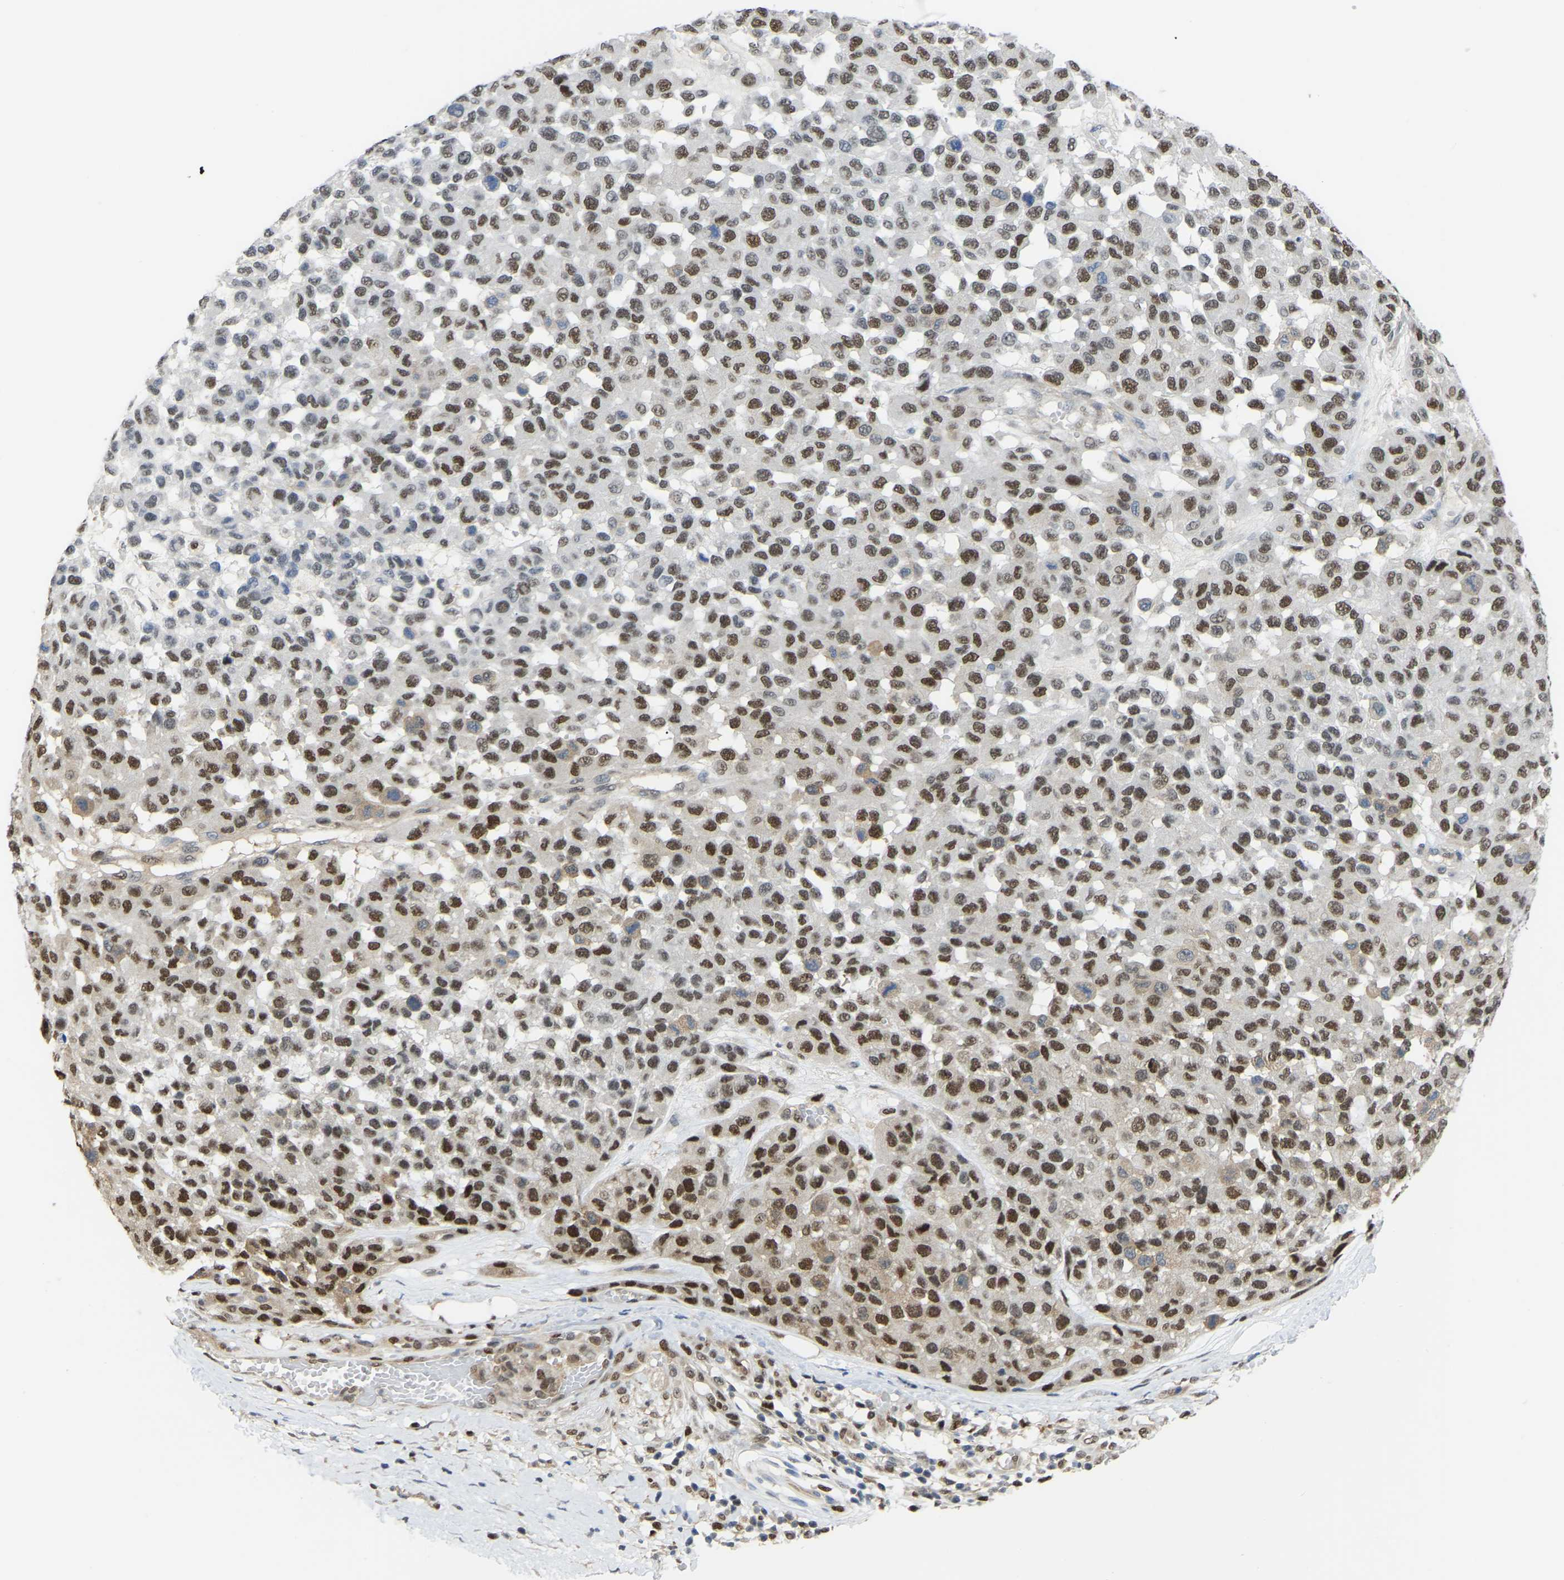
{"staining": {"intensity": "moderate", "quantity": ">75%", "location": "nuclear"}, "tissue": "melanoma", "cell_type": "Tumor cells", "image_type": "cancer", "snomed": [{"axis": "morphology", "description": "Malignant melanoma, NOS"}, {"axis": "topography", "description": "Skin"}], "caption": "IHC photomicrograph of melanoma stained for a protein (brown), which shows medium levels of moderate nuclear staining in about >75% of tumor cells.", "gene": "KLRG2", "patient": {"sex": "male", "age": 62}}